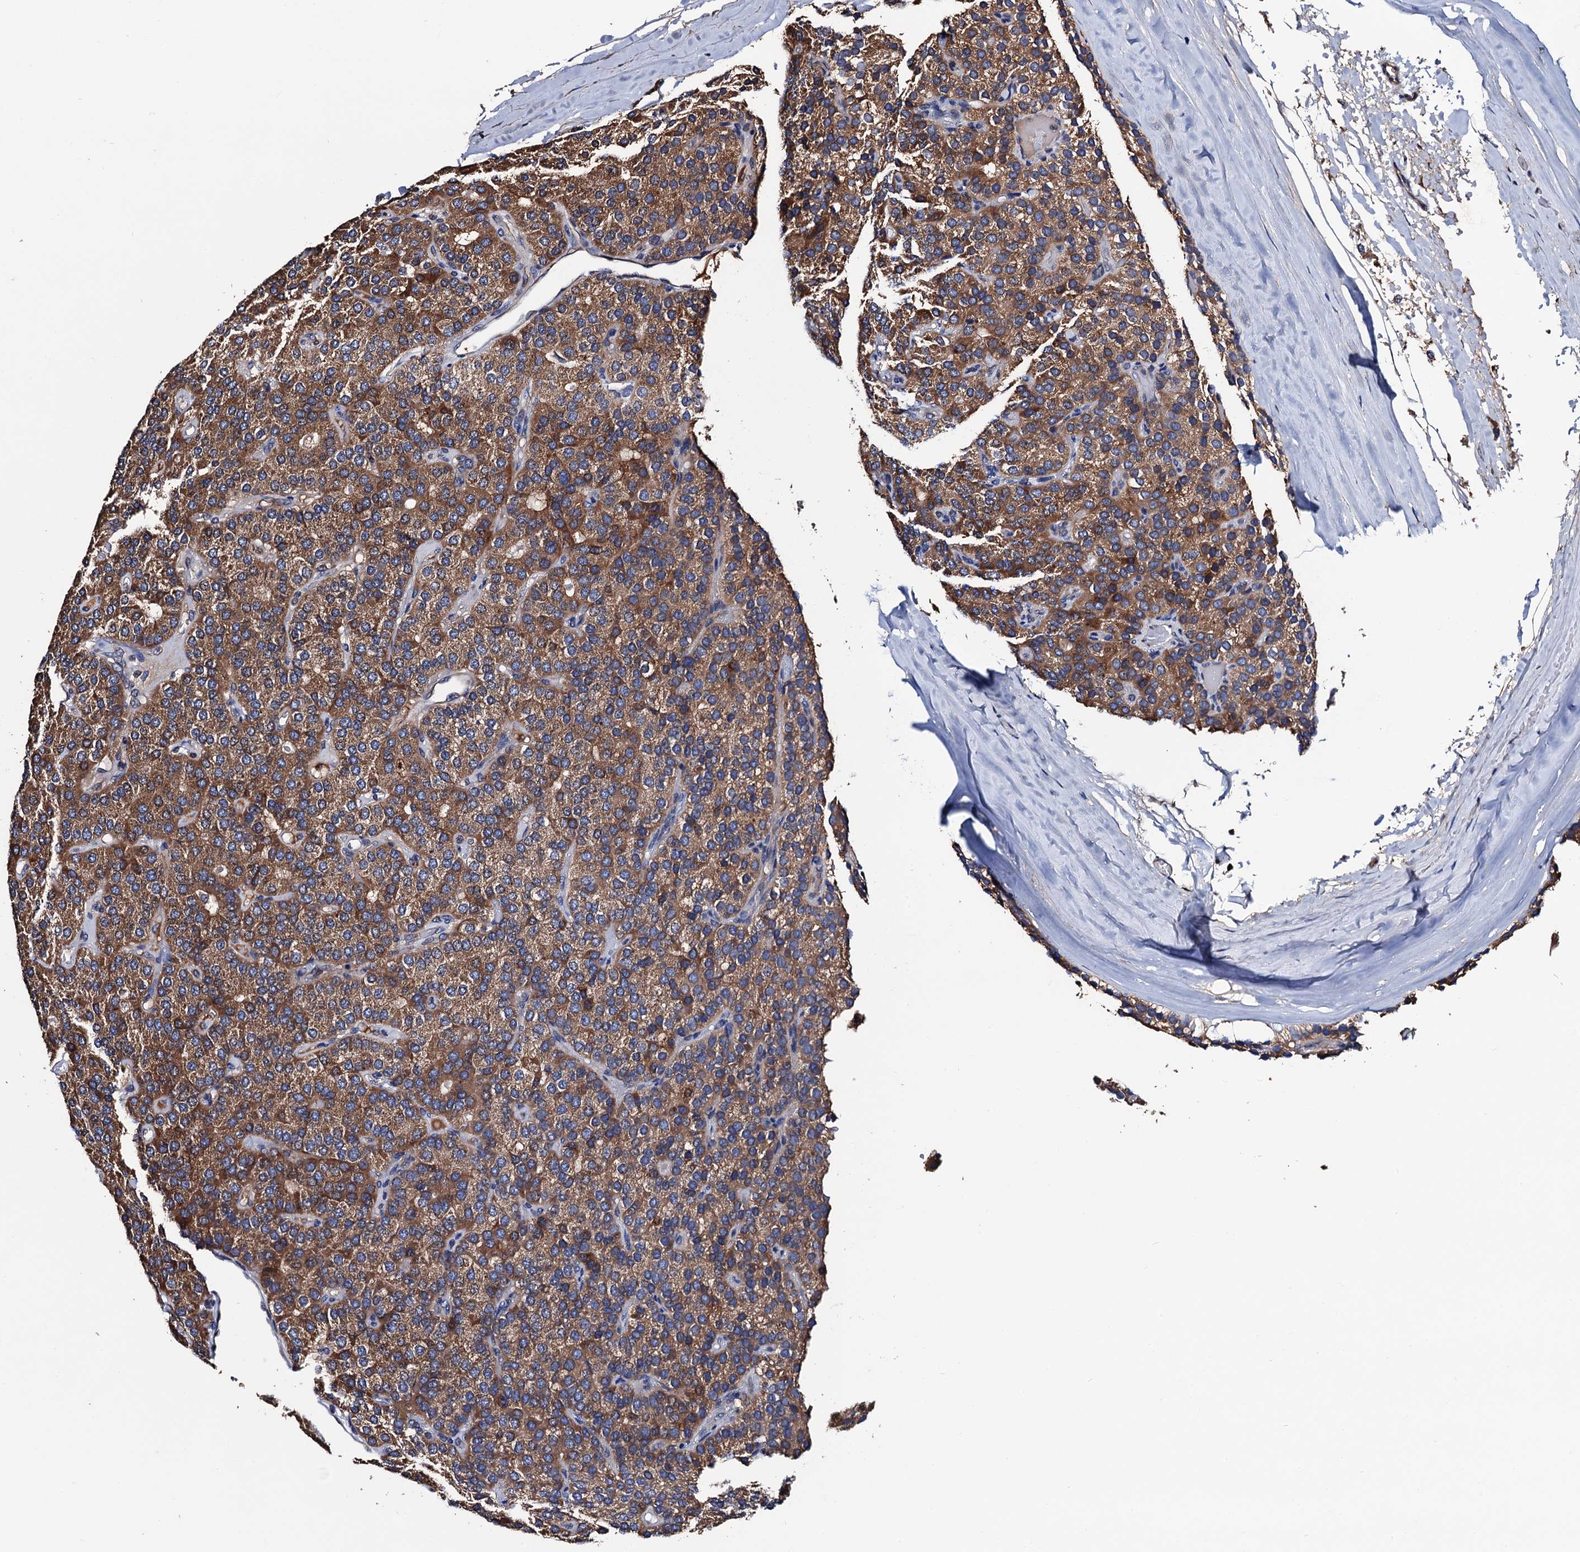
{"staining": {"intensity": "moderate", "quantity": "25%-75%", "location": "cytoplasmic/membranous"}, "tissue": "parathyroid gland", "cell_type": "Glandular cells", "image_type": "normal", "snomed": [{"axis": "morphology", "description": "Normal tissue, NOS"}, {"axis": "morphology", "description": "Adenoma, NOS"}, {"axis": "topography", "description": "Parathyroid gland"}], "caption": "Immunohistochemistry of unremarkable parathyroid gland reveals medium levels of moderate cytoplasmic/membranous positivity in approximately 25%-75% of glandular cells.", "gene": "RGS11", "patient": {"sex": "female", "age": 86}}